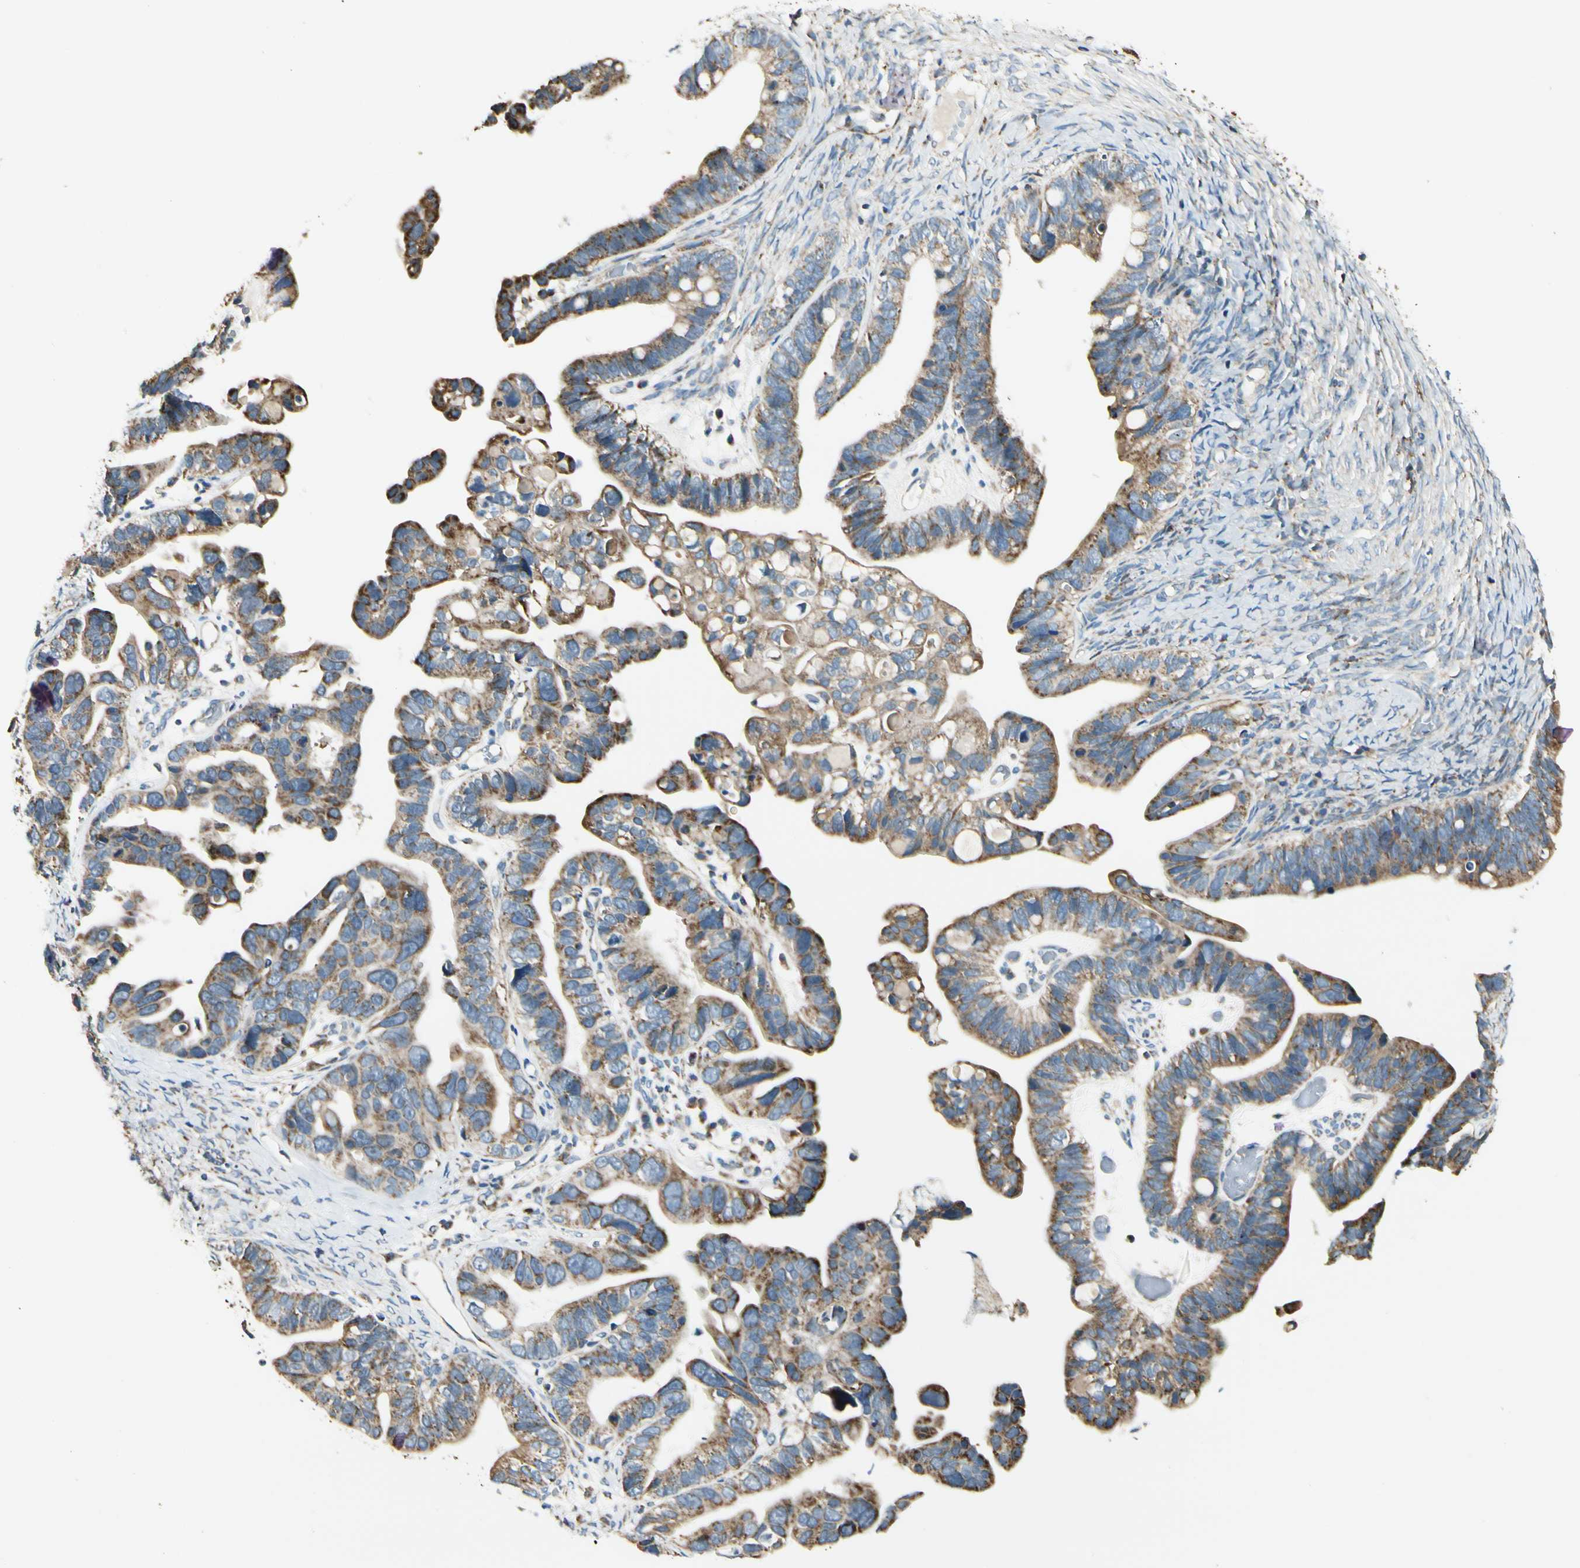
{"staining": {"intensity": "moderate", "quantity": ">75%", "location": "cytoplasmic/membranous"}, "tissue": "ovarian cancer", "cell_type": "Tumor cells", "image_type": "cancer", "snomed": [{"axis": "morphology", "description": "Cystadenocarcinoma, serous, NOS"}, {"axis": "topography", "description": "Ovary"}], "caption": "An image of human ovarian cancer (serous cystadenocarcinoma) stained for a protein displays moderate cytoplasmic/membranous brown staining in tumor cells.", "gene": "EPHB3", "patient": {"sex": "female", "age": 56}}